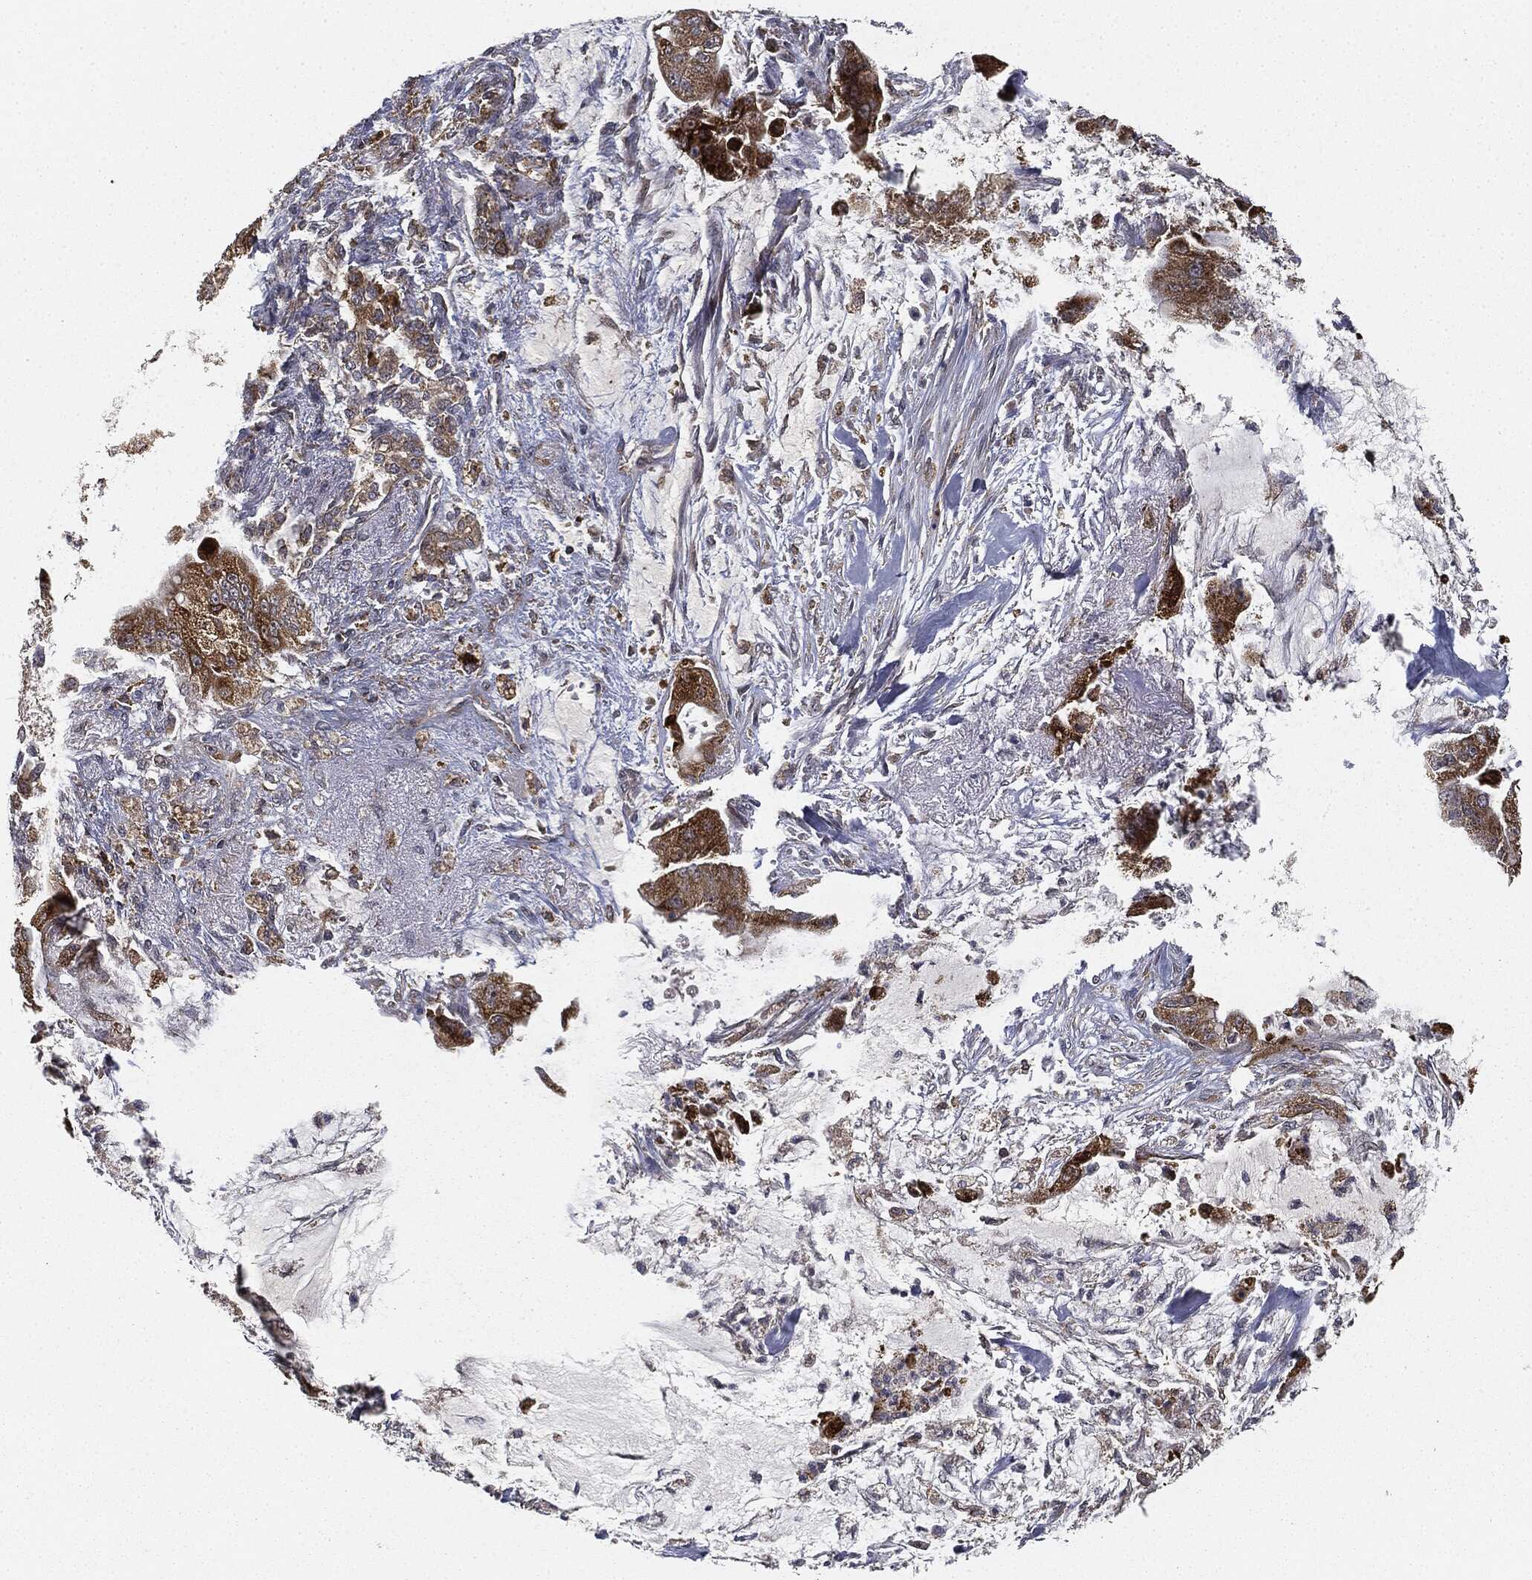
{"staining": {"intensity": "strong", "quantity": ">75%", "location": "cytoplasmic/membranous"}, "tissue": "pancreatic cancer", "cell_type": "Tumor cells", "image_type": "cancer", "snomed": [{"axis": "morphology", "description": "Normal tissue, NOS"}, {"axis": "morphology", "description": "Inflammation, NOS"}, {"axis": "morphology", "description": "Adenocarcinoma, NOS"}, {"axis": "topography", "description": "Pancreas"}], "caption": "Brown immunohistochemical staining in pancreatic cancer displays strong cytoplasmic/membranous staining in approximately >75% of tumor cells. Using DAB (brown) and hematoxylin (blue) stains, captured at high magnification using brightfield microscopy.", "gene": "MIER2", "patient": {"sex": "male", "age": 57}}